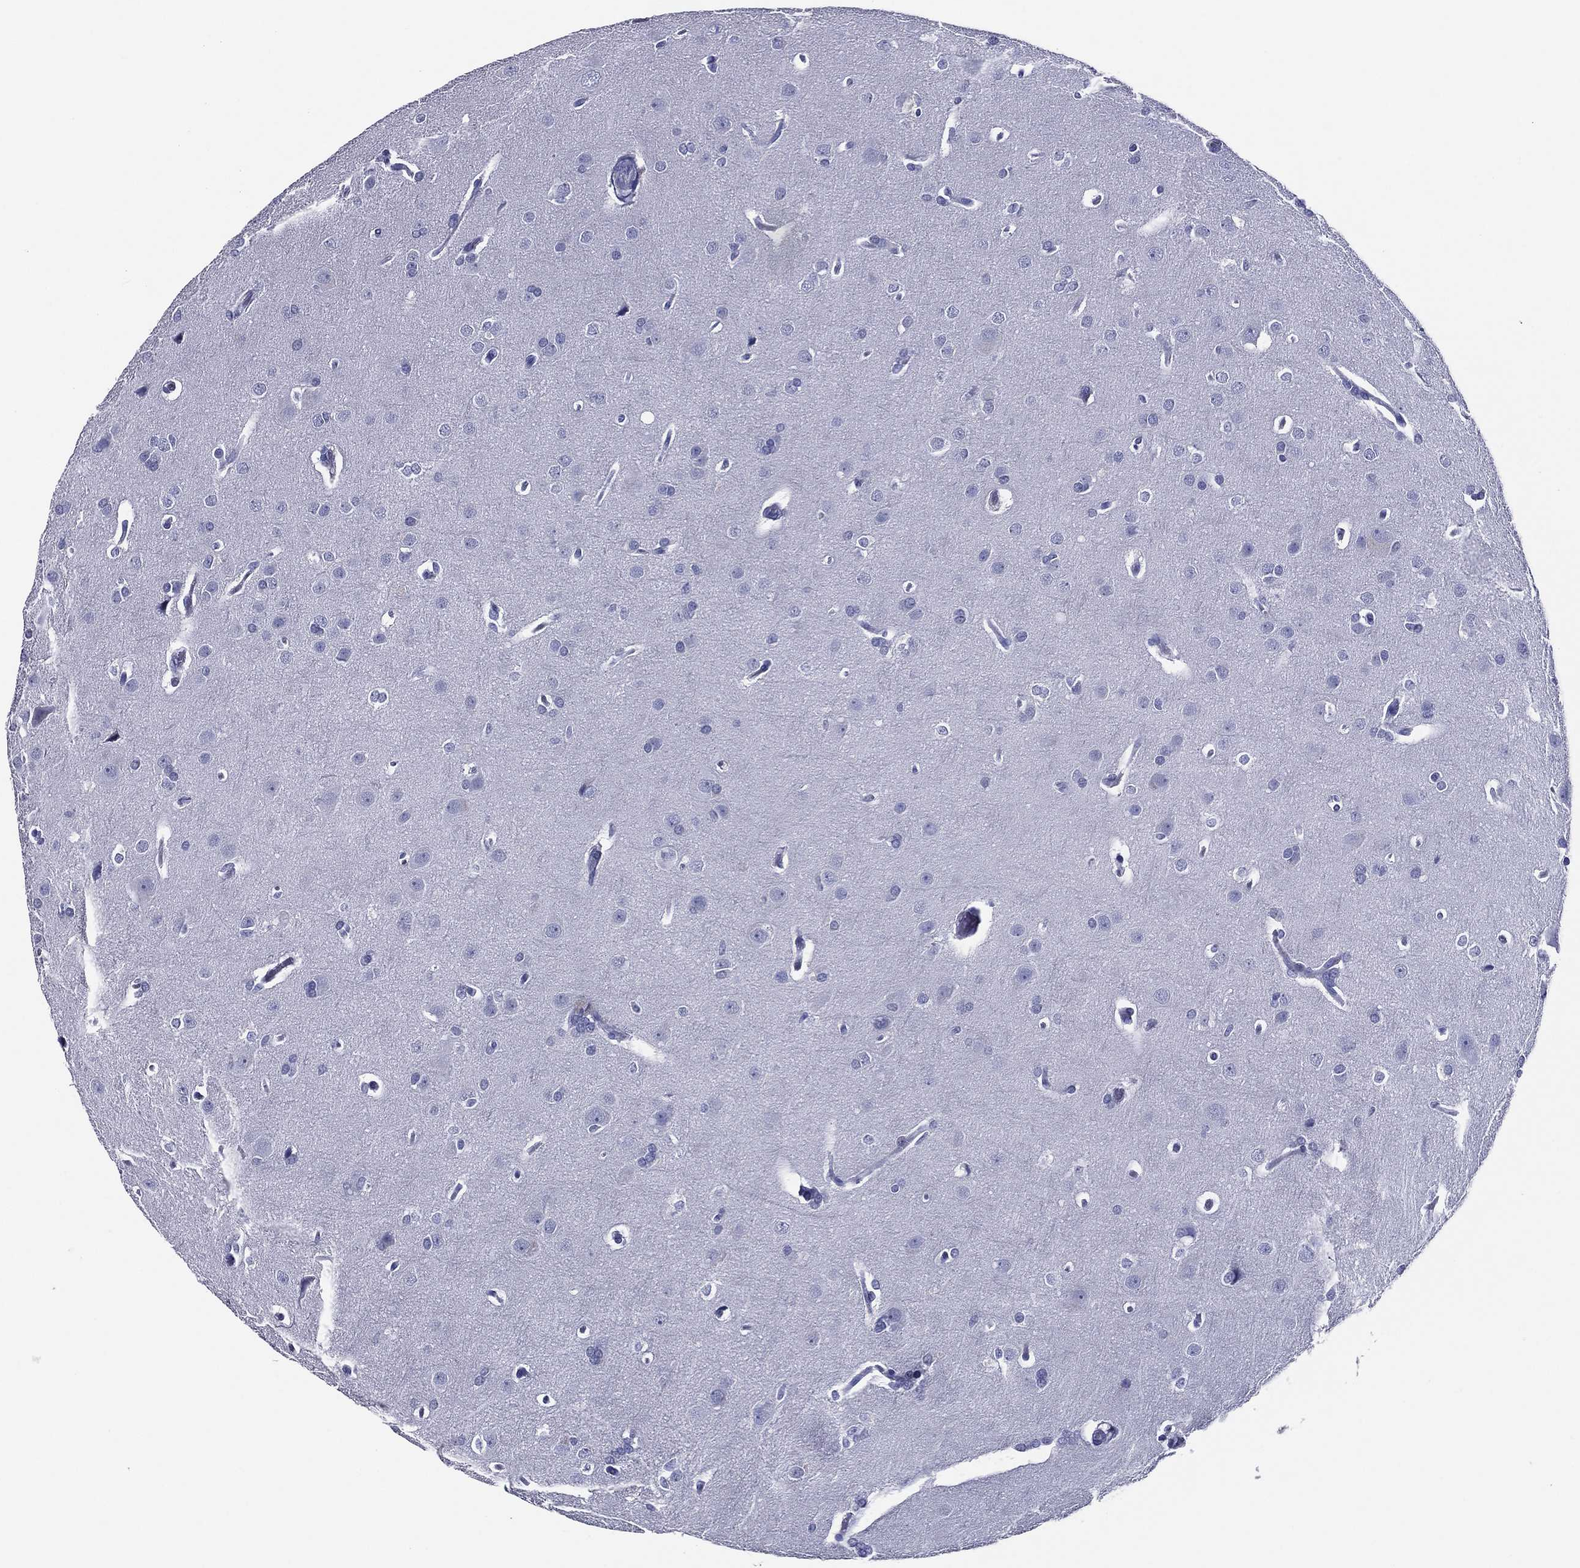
{"staining": {"intensity": "negative", "quantity": "none", "location": "none"}, "tissue": "glioma", "cell_type": "Tumor cells", "image_type": "cancer", "snomed": [{"axis": "morphology", "description": "Glioma, malignant, Low grade"}, {"axis": "topography", "description": "Brain"}], "caption": "Tumor cells show no significant protein staining in glioma.", "gene": "ACE2", "patient": {"sex": "female", "age": 32}}